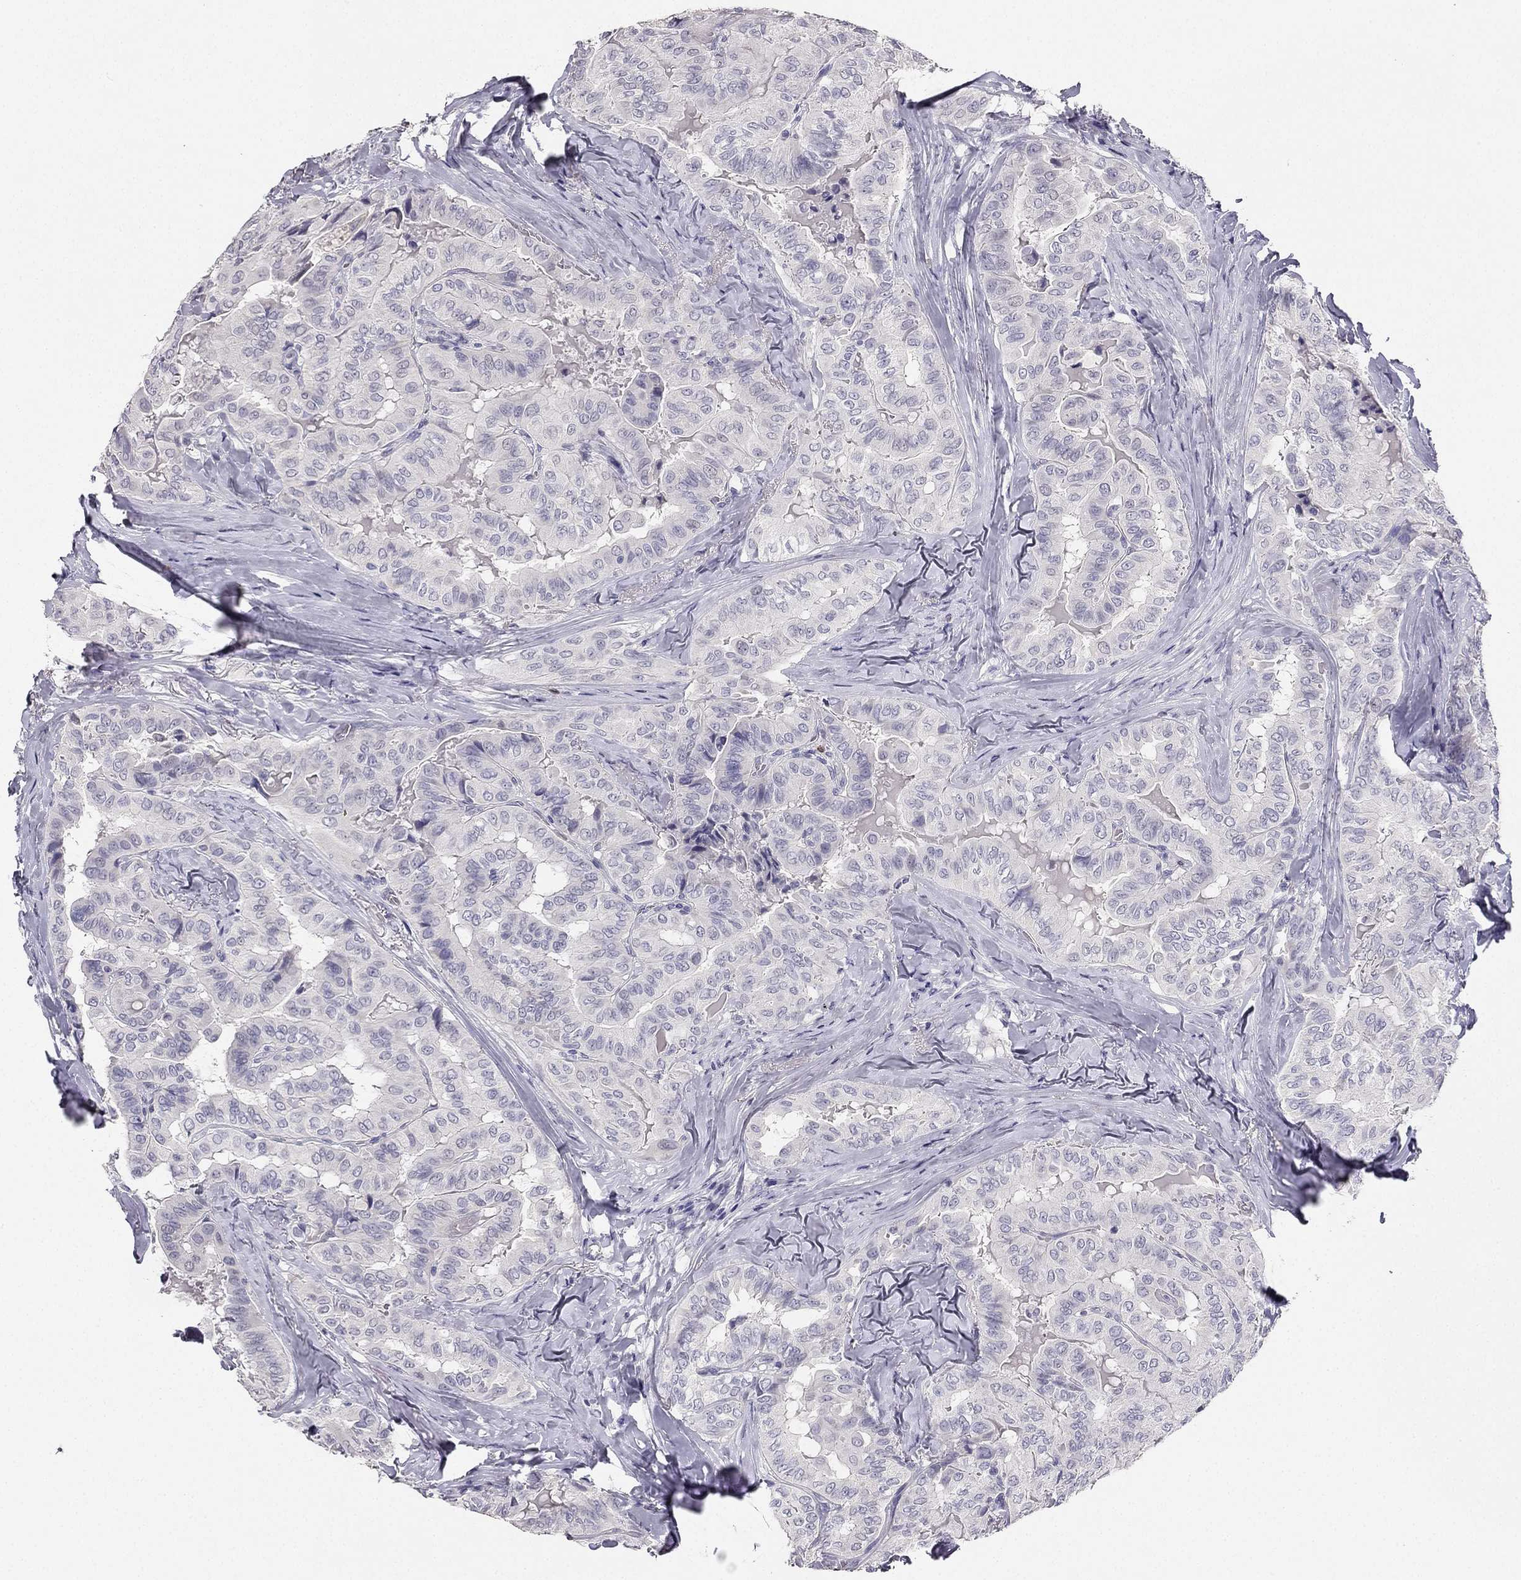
{"staining": {"intensity": "negative", "quantity": "none", "location": "none"}, "tissue": "thyroid cancer", "cell_type": "Tumor cells", "image_type": "cancer", "snomed": [{"axis": "morphology", "description": "Papillary adenocarcinoma, NOS"}, {"axis": "topography", "description": "Thyroid gland"}], "caption": "Tumor cells are negative for protein expression in human papillary adenocarcinoma (thyroid). The staining was performed using DAB to visualize the protein expression in brown, while the nuclei were stained in blue with hematoxylin (Magnification: 20x).", "gene": "CALB2", "patient": {"sex": "female", "age": 68}}